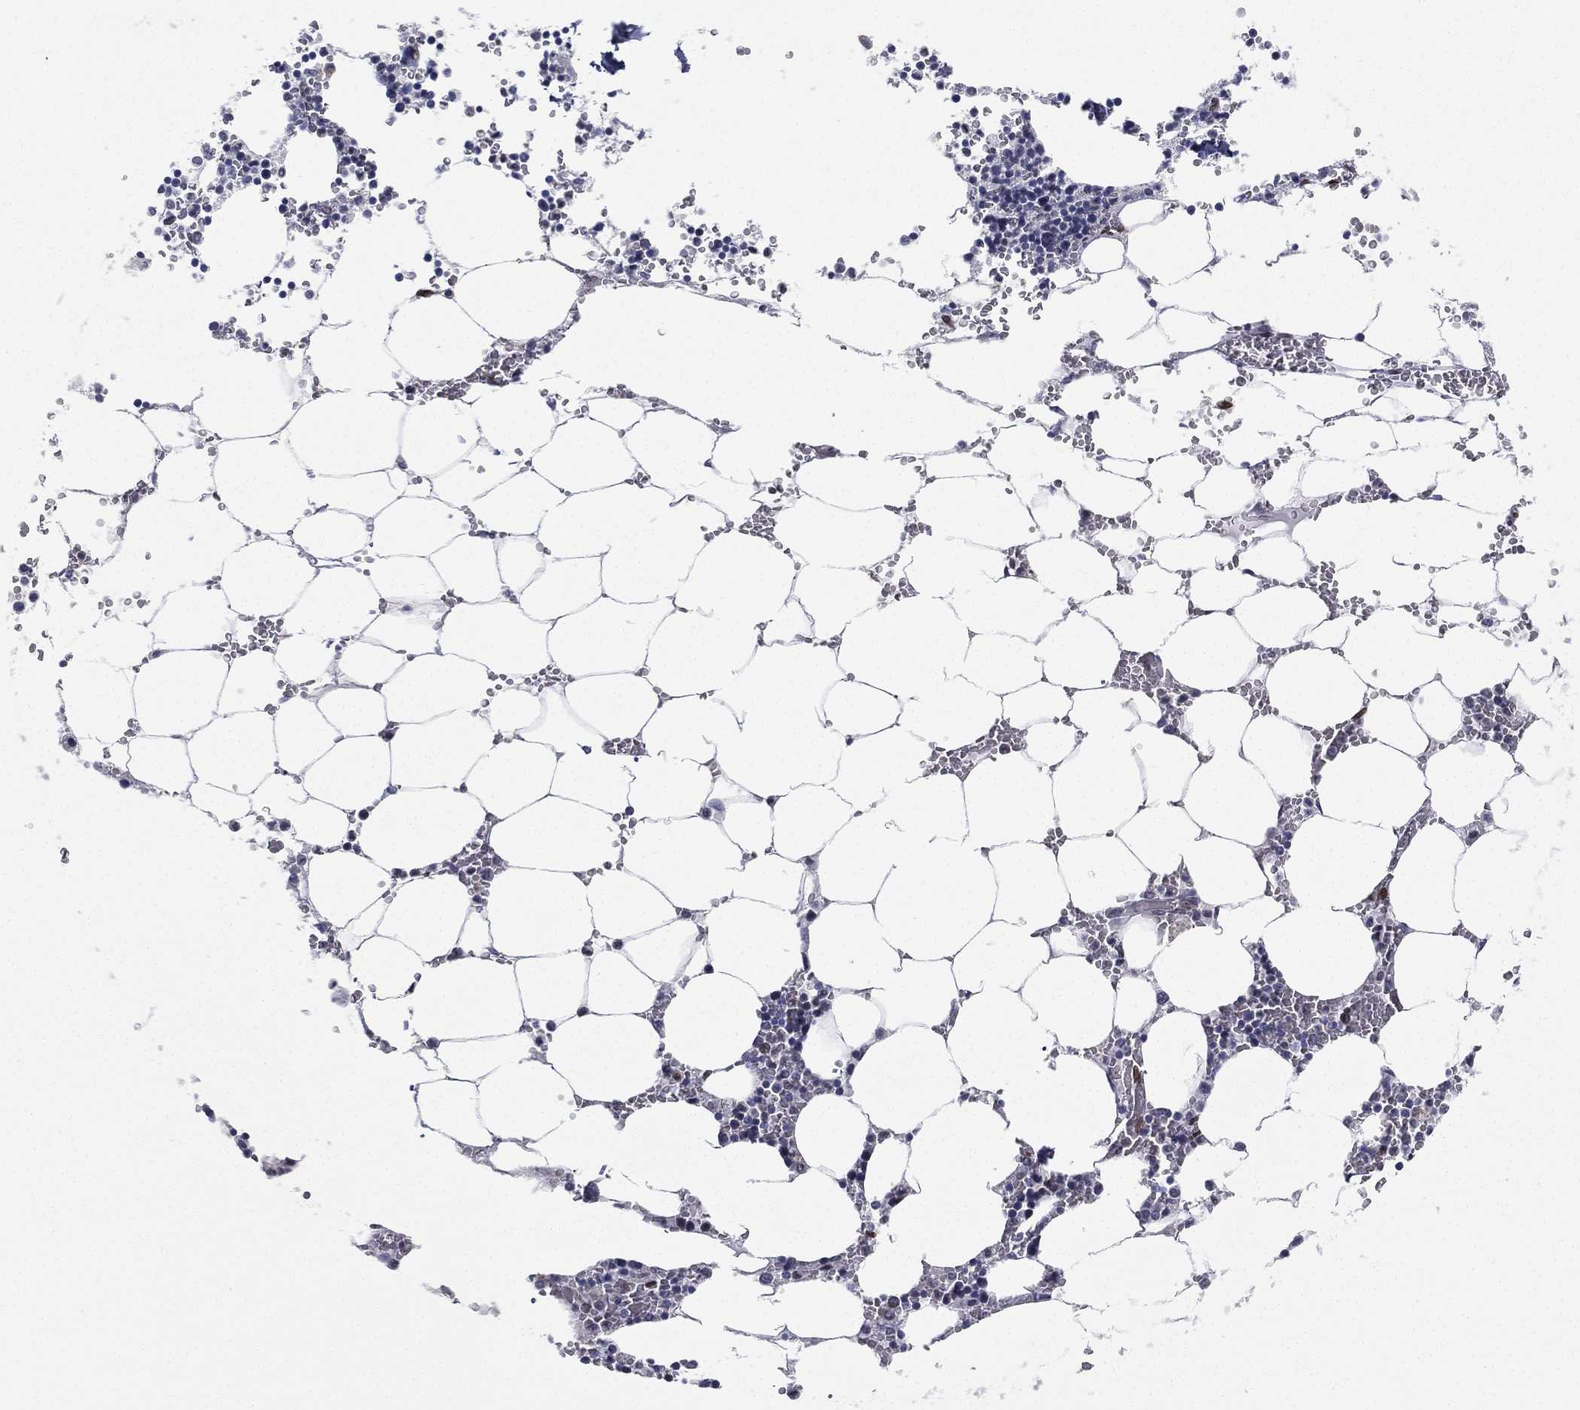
{"staining": {"intensity": "strong", "quantity": "25%-75%", "location": "nuclear"}, "tissue": "bone marrow", "cell_type": "Hematopoietic cells", "image_type": "normal", "snomed": [{"axis": "morphology", "description": "Normal tissue, NOS"}, {"axis": "topography", "description": "Bone marrow"}], "caption": "Immunohistochemical staining of unremarkable bone marrow shows strong nuclear protein positivity in about 25%-75% of hematopoietic cells.", "gene": "LMNB1", "patient": {"sex": "female", "age": 64}}